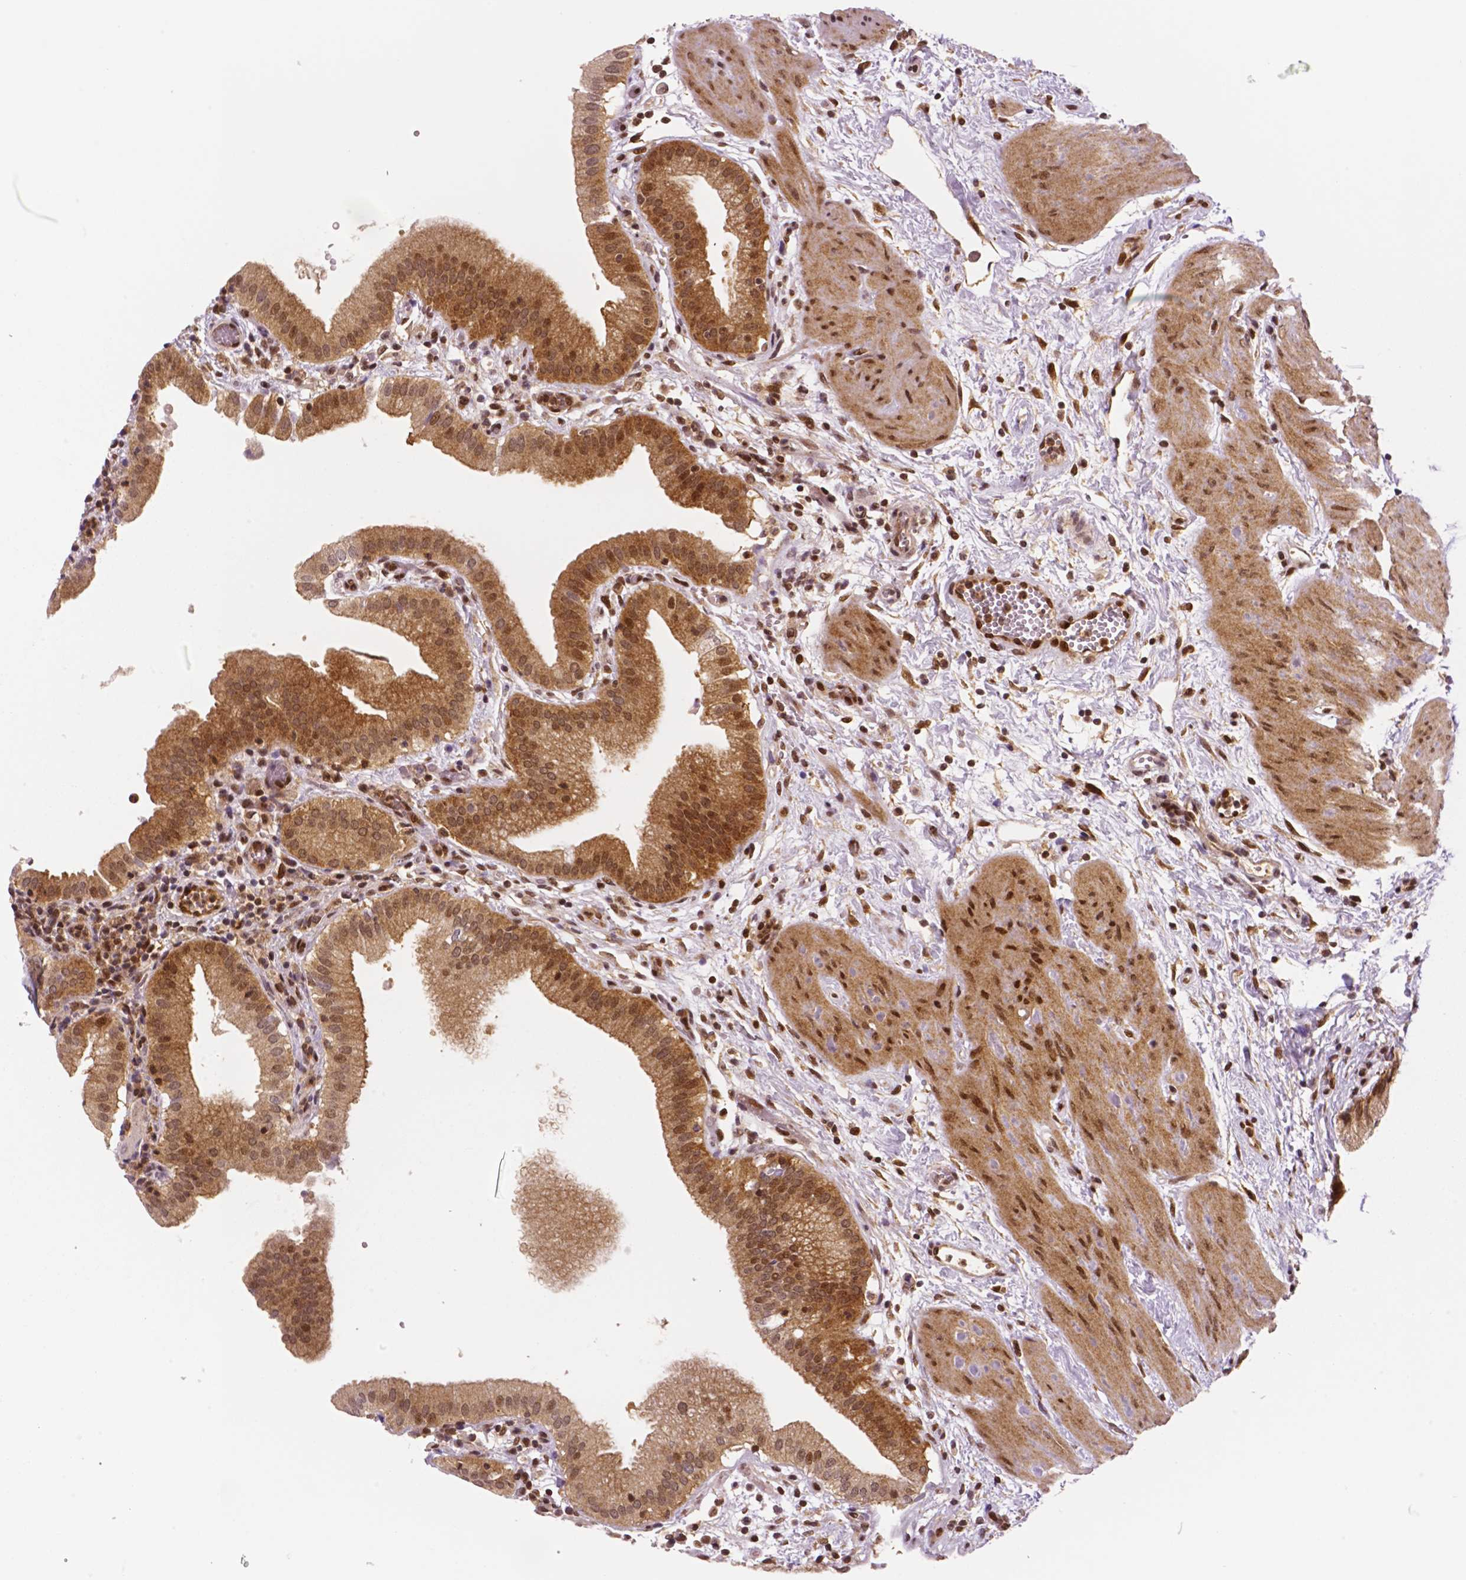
{"staining": {"intensity": "moderate", "quantity": ">75%", "location": "cytoplasmic/membranous,nuclear"}, "tissue": "gallbladder", "cell_type": "Glandular cells", "image_type": "normal", "snomed": [{"axis": "morphology", "description": "Normal tissue, NOS"}, {"axis": "topography", "description": "Gallbladder"}], "caption": "Immunohistochemistry micrograph of unremarkable gallbladder: gallbladder stained using immunohistochemistry reveals medium levels of moderate protein expression localized specifically in the cytoplasmic/membranous,nuclear of glandular cells, appearing as a cytoplasmic/membranous,nuclear brown color.", "gene": "STAT3", "patient": {"sex": "female", "age": 65}}